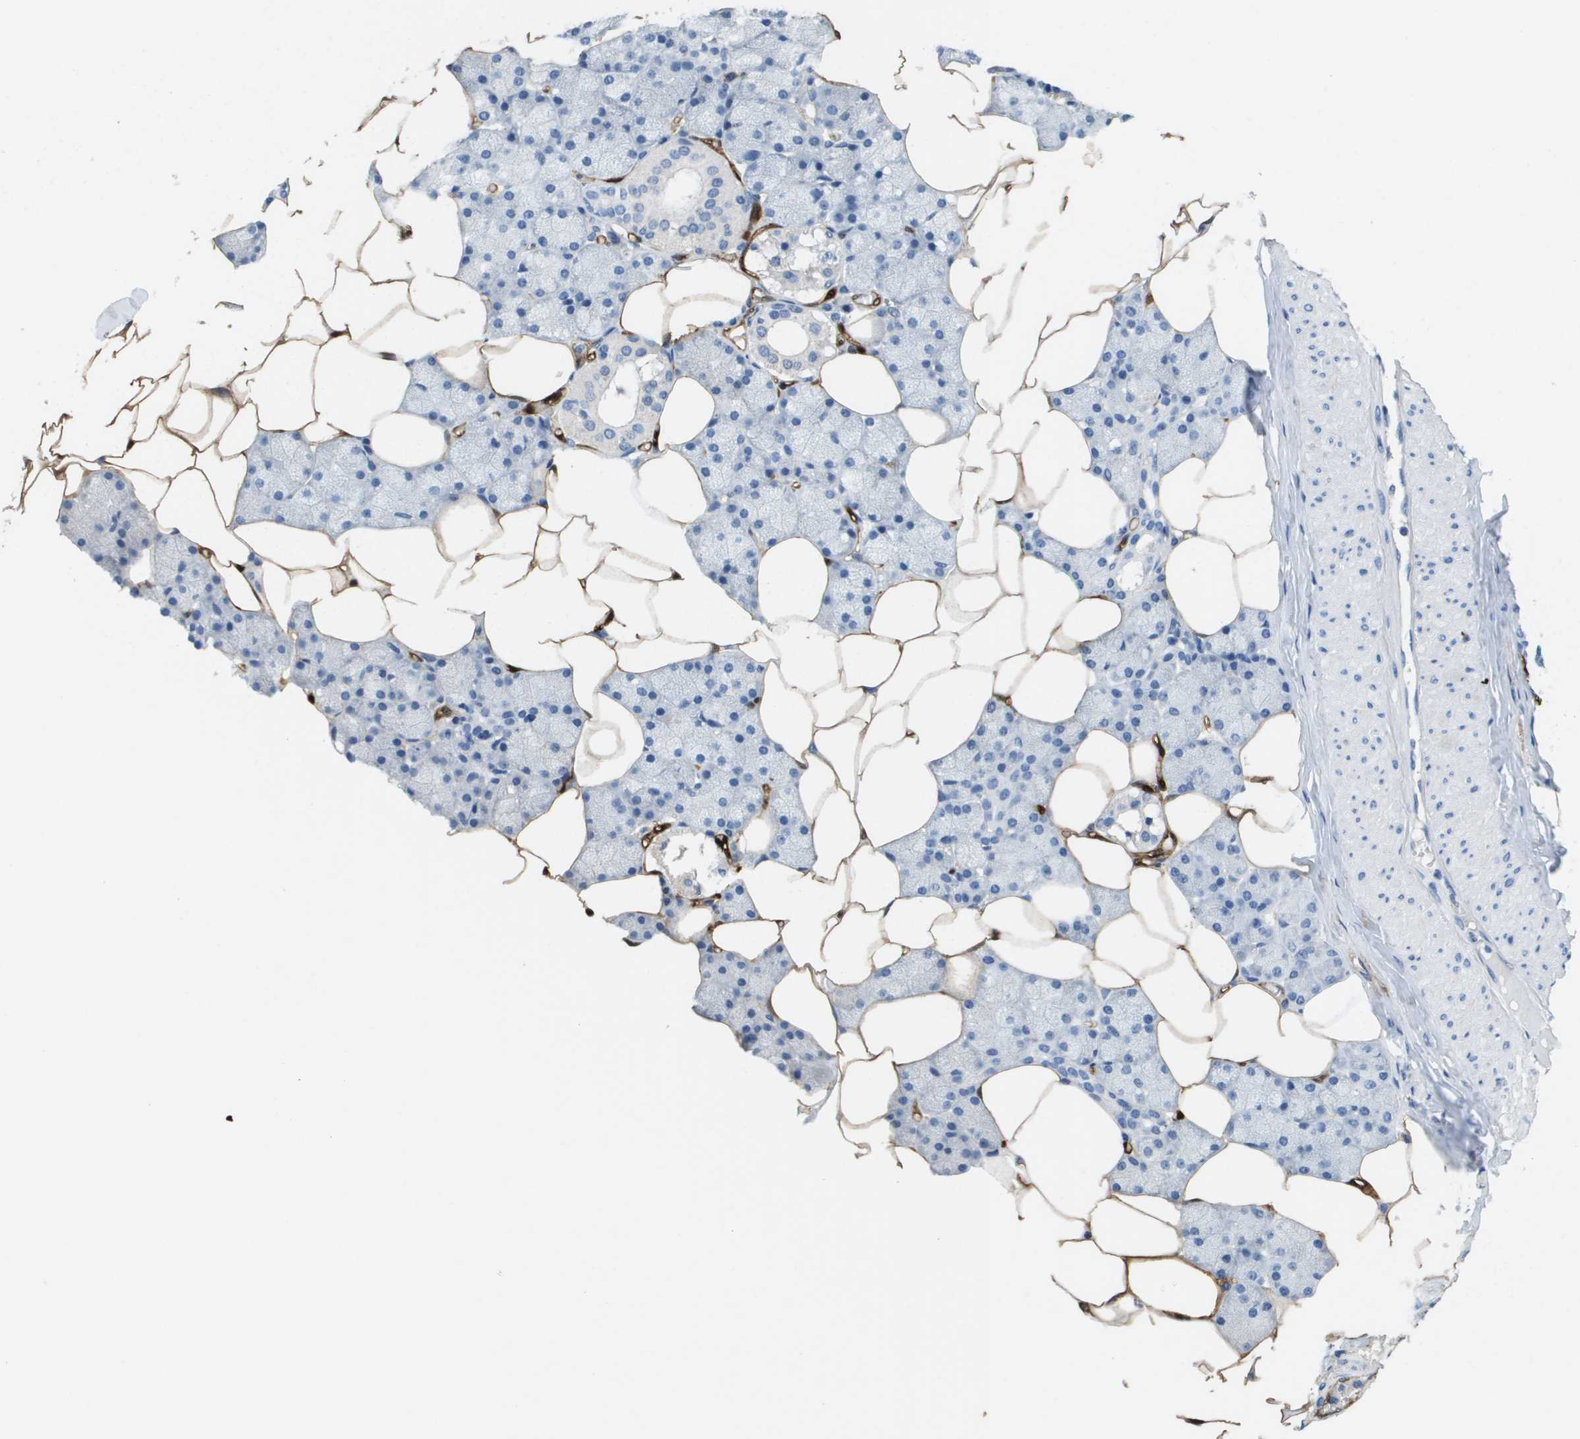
{"staining": {"intensity": "negative", "quantity": "none", "location": "none"}, "tissue": "salivary gland", "cell_type": "Glandular cells", "image_type": "normal", "snomed": [{"axis": "morphology", "description": "Normal tissue, NOS"}, {"axis": "topography", "description": "Salivary gland"}], "caption": "The immunohistochemistry micrograph has no significant positivity in glandular cells of salivary gland. (Brightfield microscopy of DAB (3,3'-diaminobenzidine) immunohistochemistry (IHC) at high magnification).", "gene": "FABP5", "patient": {"sex": "male", "age": 62}}